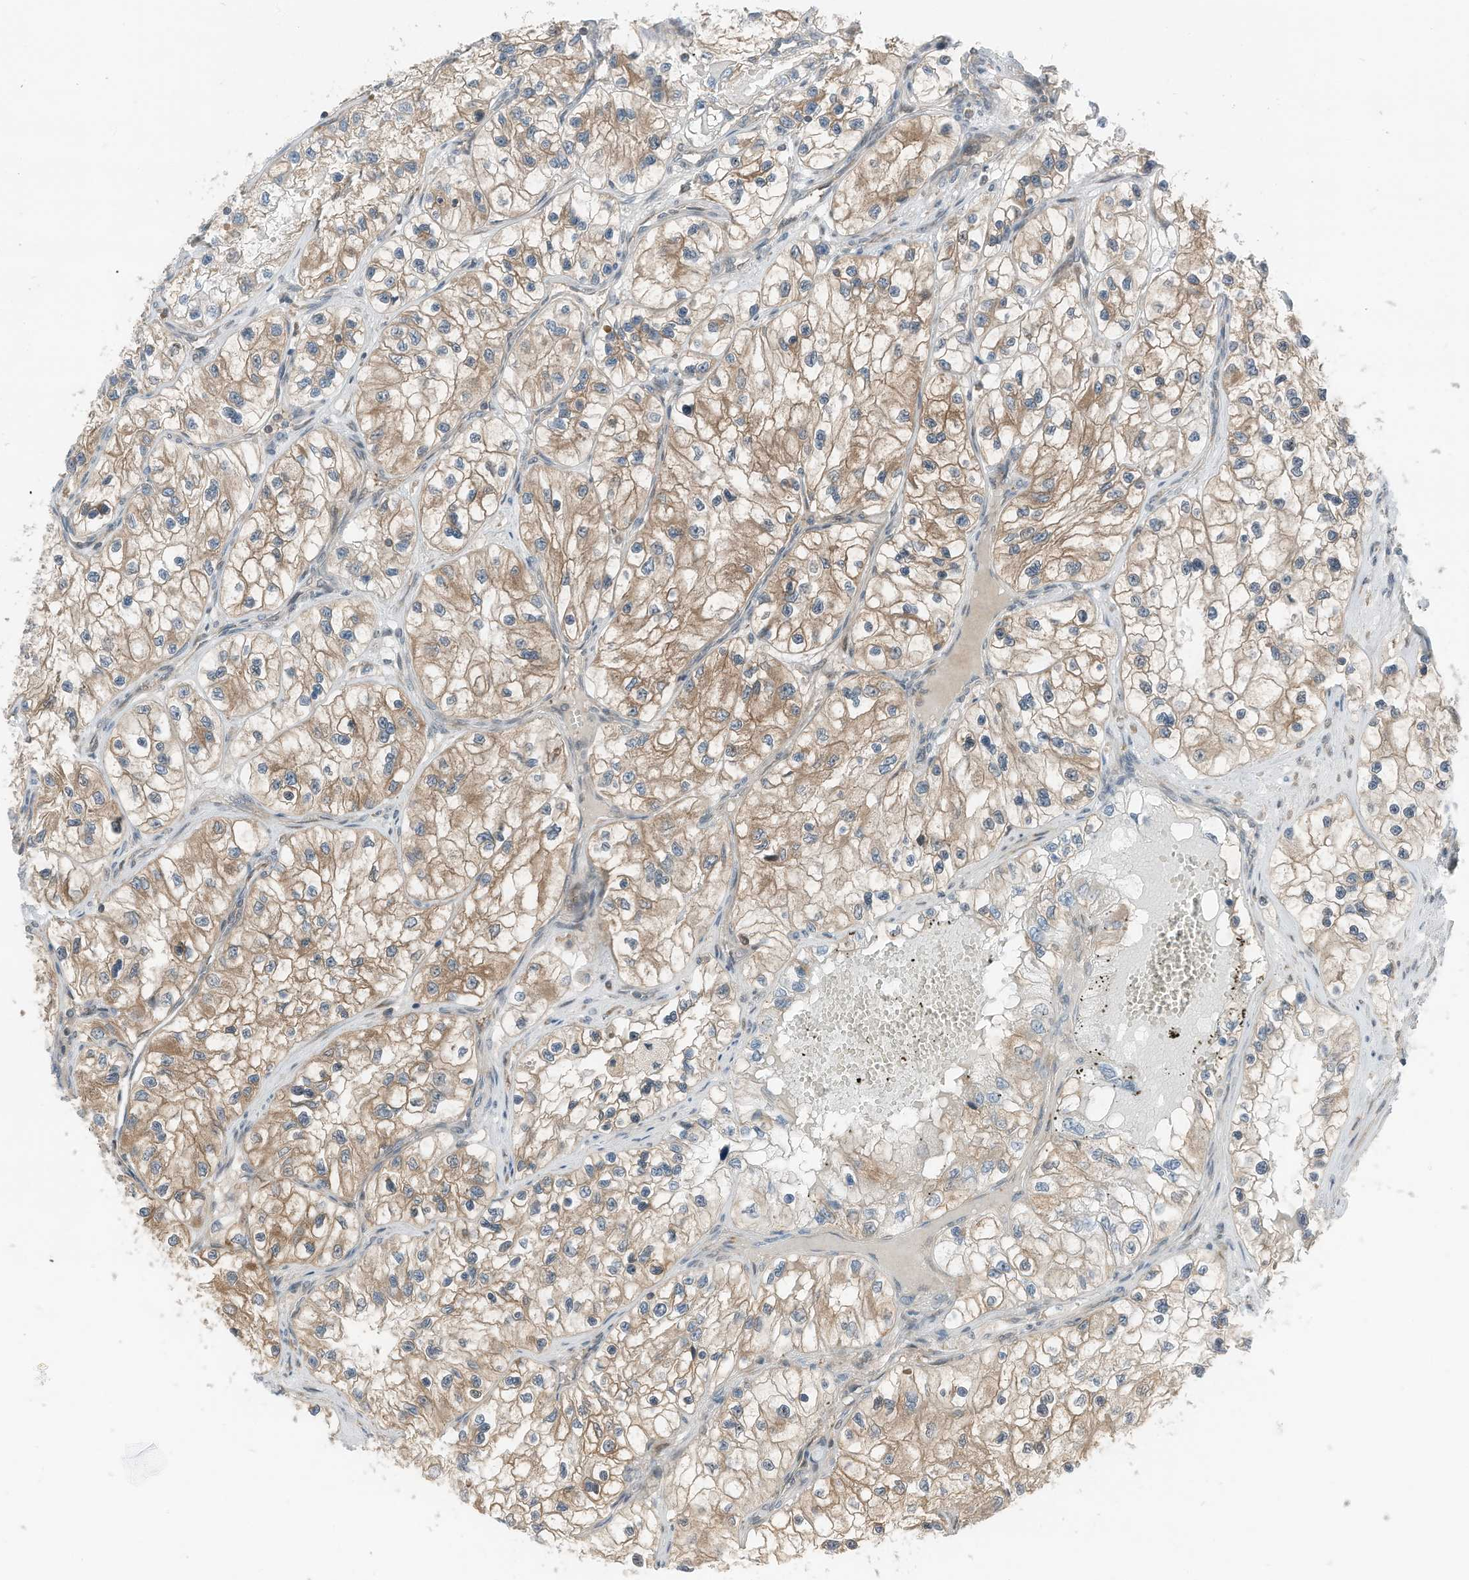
{"staining": {"intensity": "moderate", "quantity": ">75%", "location": "cytoplasmic/membranous"}, "tissue": "renal cancer", "cell_type": "Tumor cells", "image_type": "cancer", "snomed": [{"axis": "morphology", "description": "Adenocarcinoma, NOS"}, {"axis": "topography", "description": "Kidney"}], "caption": "Adenocarcinoma (renal) tissue shows moderate cytoplasmic/membranous staining in about >75% of tumor cells The staining is performed using DAB (3,3'-diaminobenzidine) brown chromogen to label protein expression. The nuclei are counter-stained blue using hematoxylin.", "gene": "RMND1", "patient": {"sex": "female", "age": 57}}